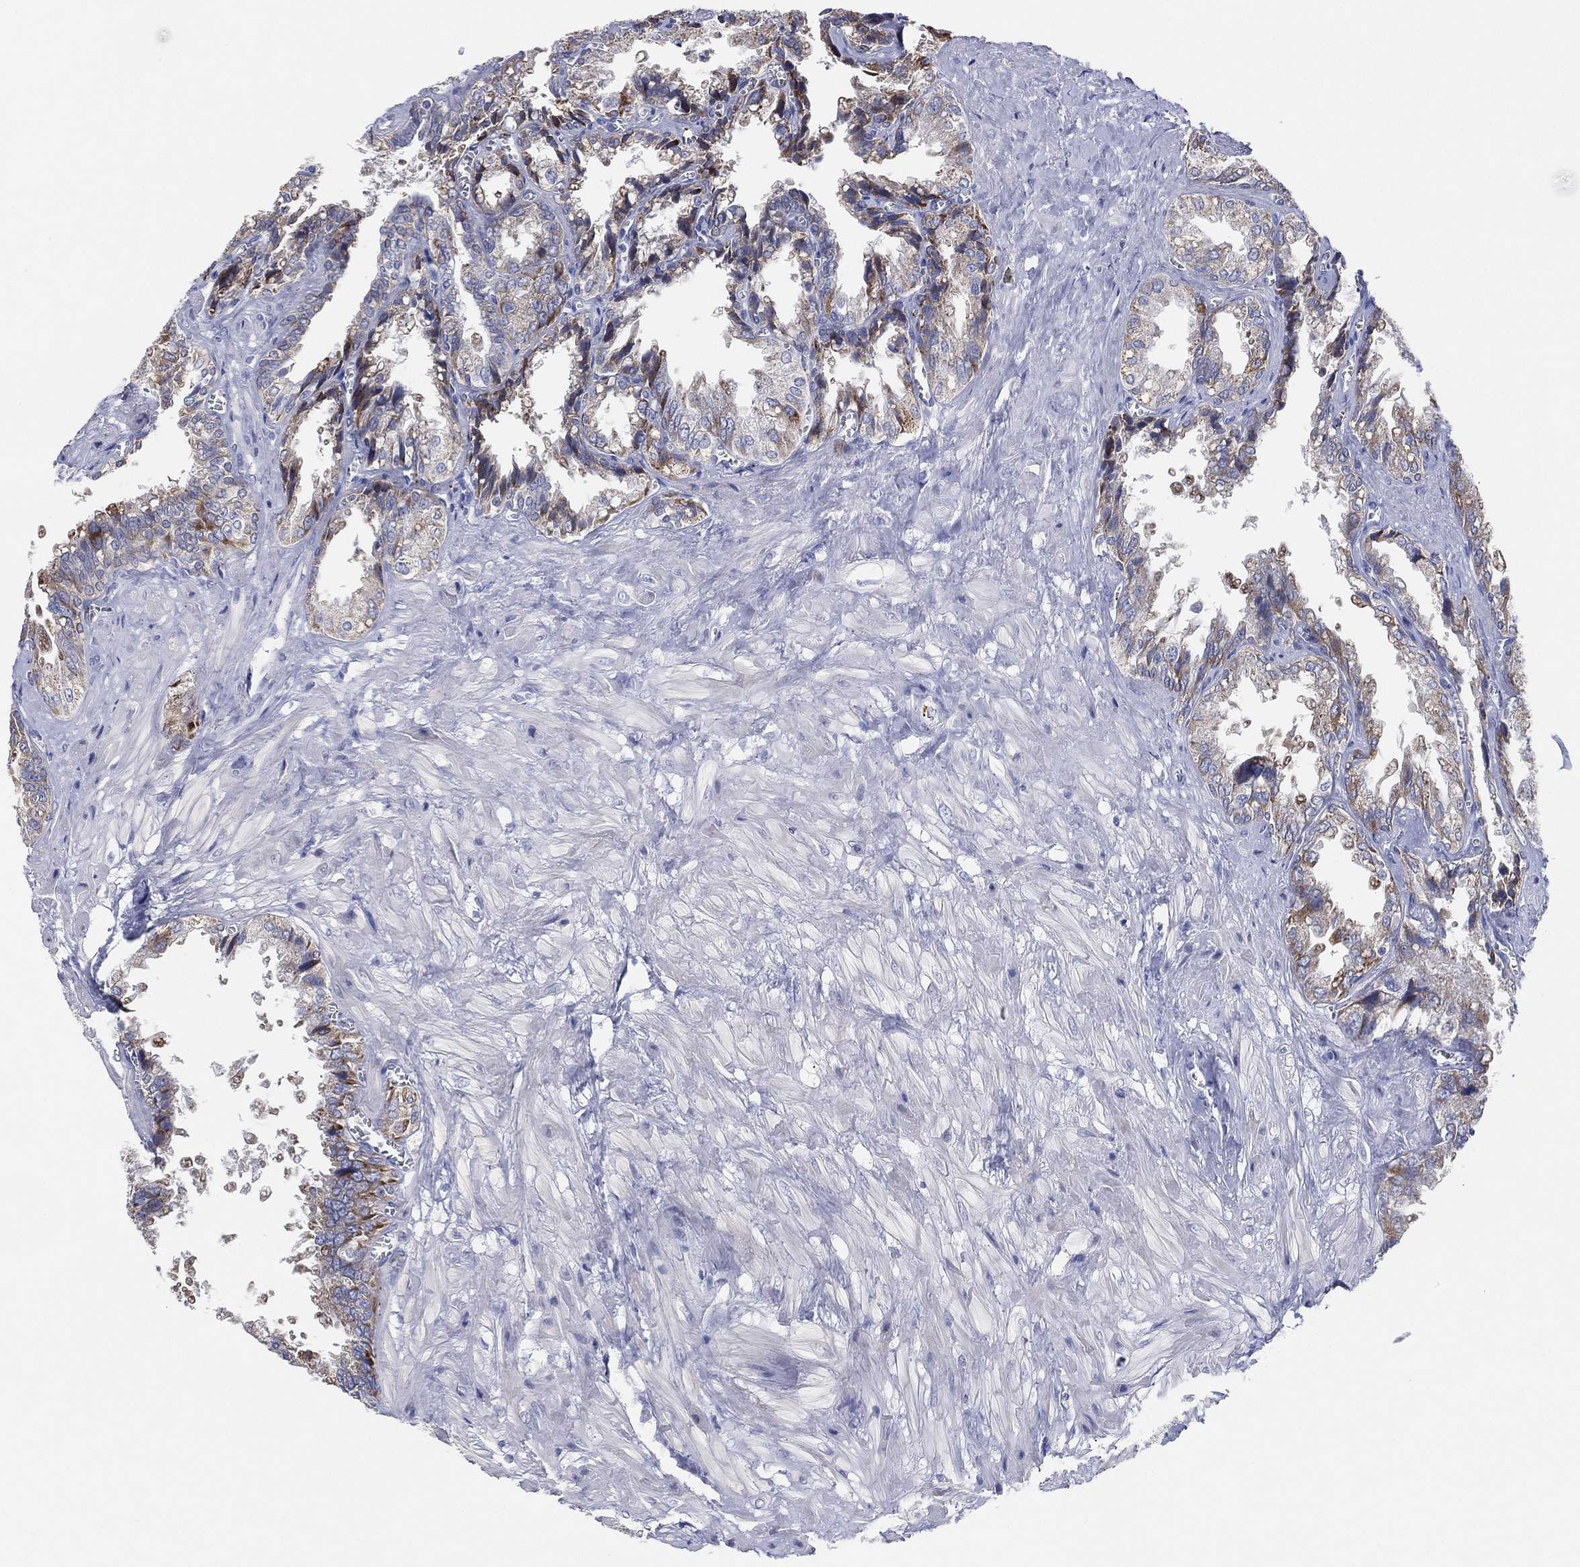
{"staining": {"intensity": "weak", "quantity": "25%-75%", "location": "cytoplasmic/membranous"}, "tissue": "seminal vesicle", "cell_type": "Glandular cells", "image_type": "normal", "snomed": [{"axis": "morphology", "description": "Normal tissue, NOS"}, {"axis": "topography", "description": "Seminal veicle"}], "caption": "High-magnification brightfield microscopy of benign seminal vesicle stained with DAB (3,3'-diaminobenzidine) (brown) and counterstained with hematoxylin (blue). glandular cells exhibit weak cytoplasmic/membranous staining is seen in approximately25%-75% of cells.", "gene": "TMEM40", "patient": {"sex": "male", "age": 67}}